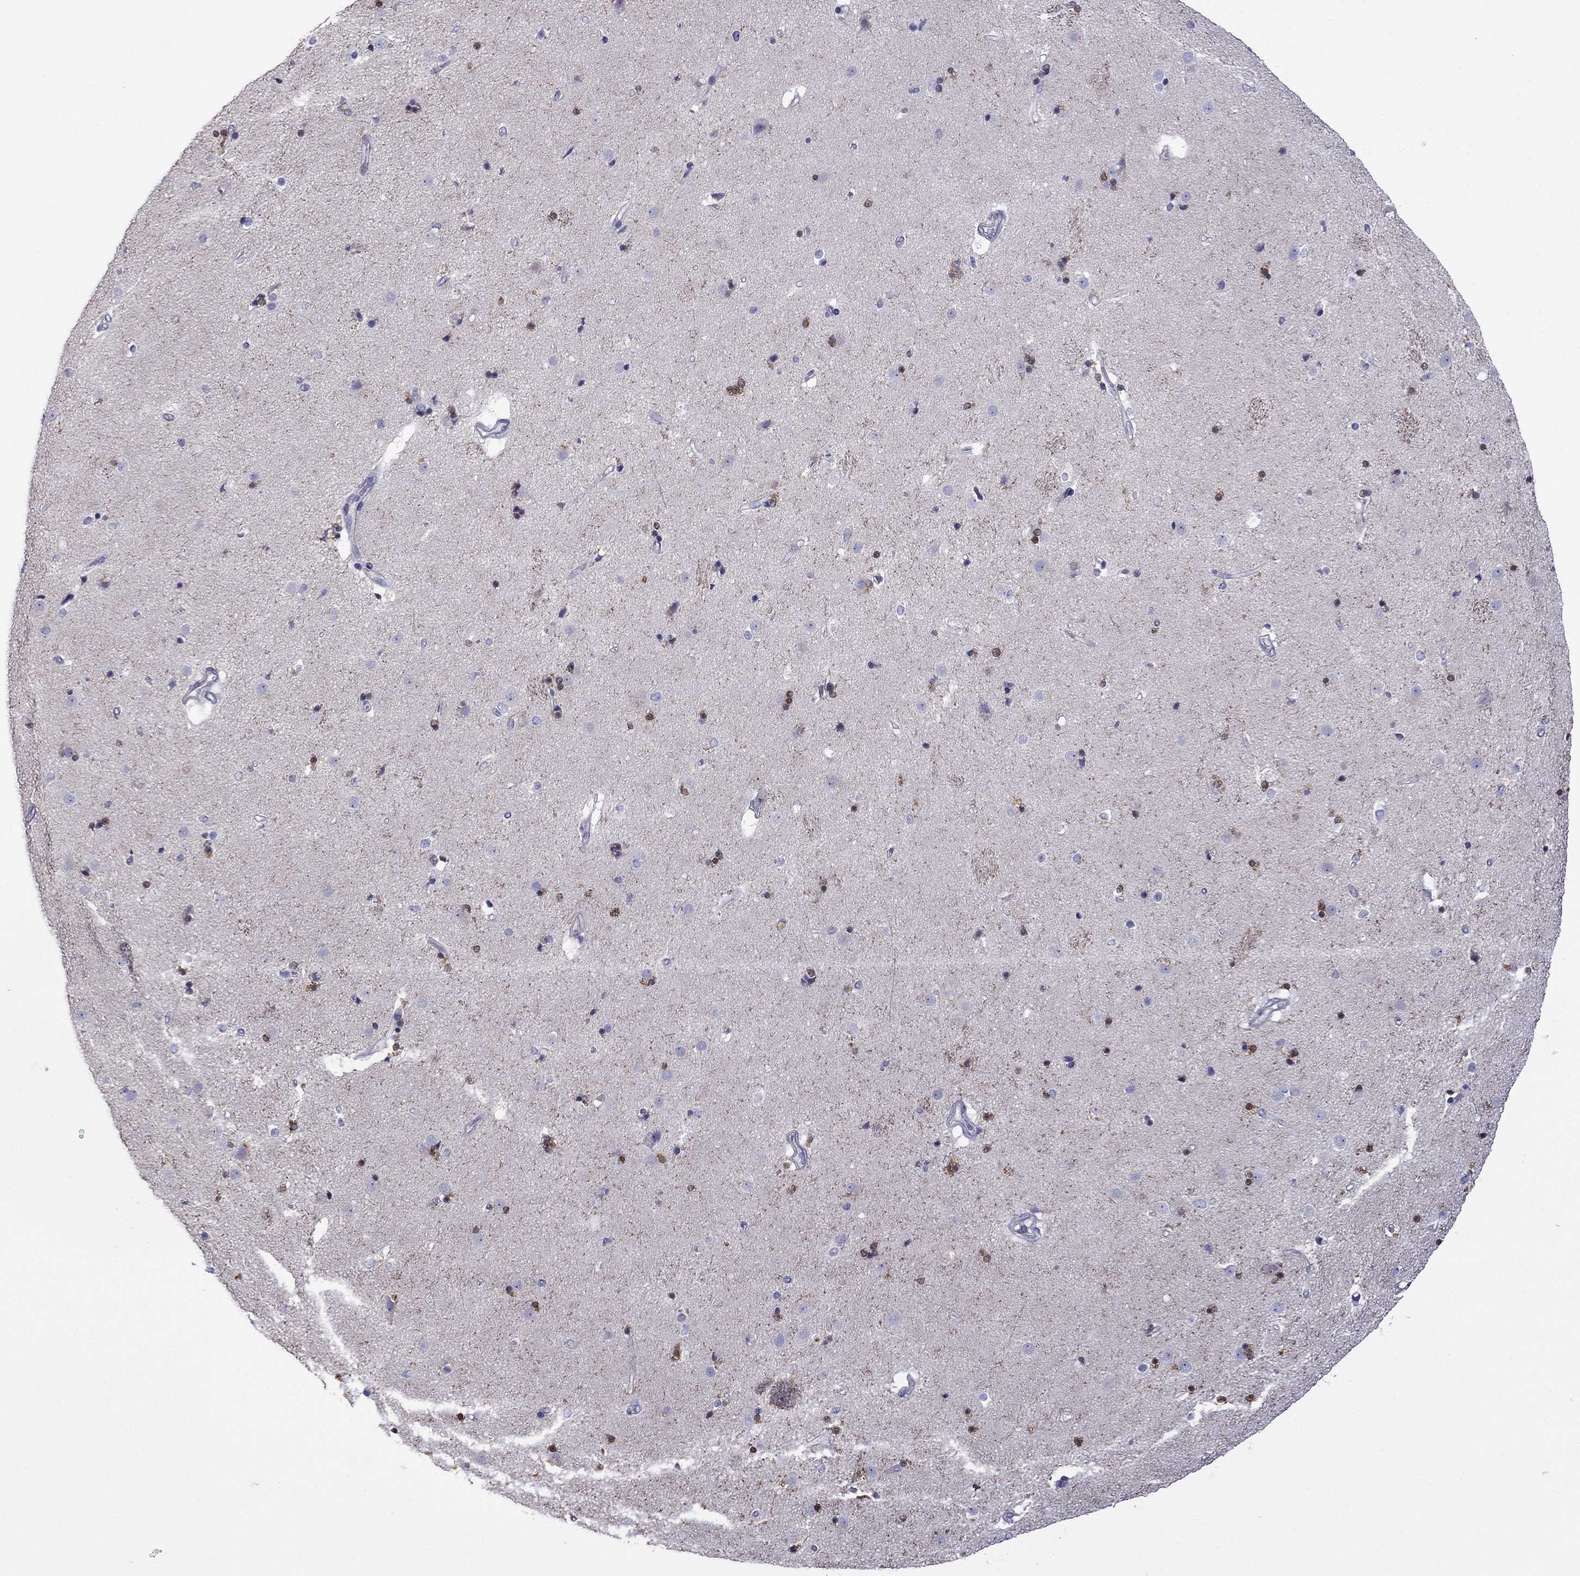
{"staining": {"intensity": "strong", "quantity": "<25%", "location": "nuclear"}, "tissue": "caudate", "cell_type": "Glial cells", "image_type": "normal", "snomed": [{"axis": "morphology", "description": "Normal tissue, NOS"}, {"axis": "topography", "description": "Lateral ventricle wall"}], "caption": "Protein expression analysis of benign human caudate reveals strong nuclear positivity in about <25% of glial cells. The protein is shown in brown color, while the nuclei are stained blue.", "gene": "STAR", "patient": {"sex": "male", "age": 54}}